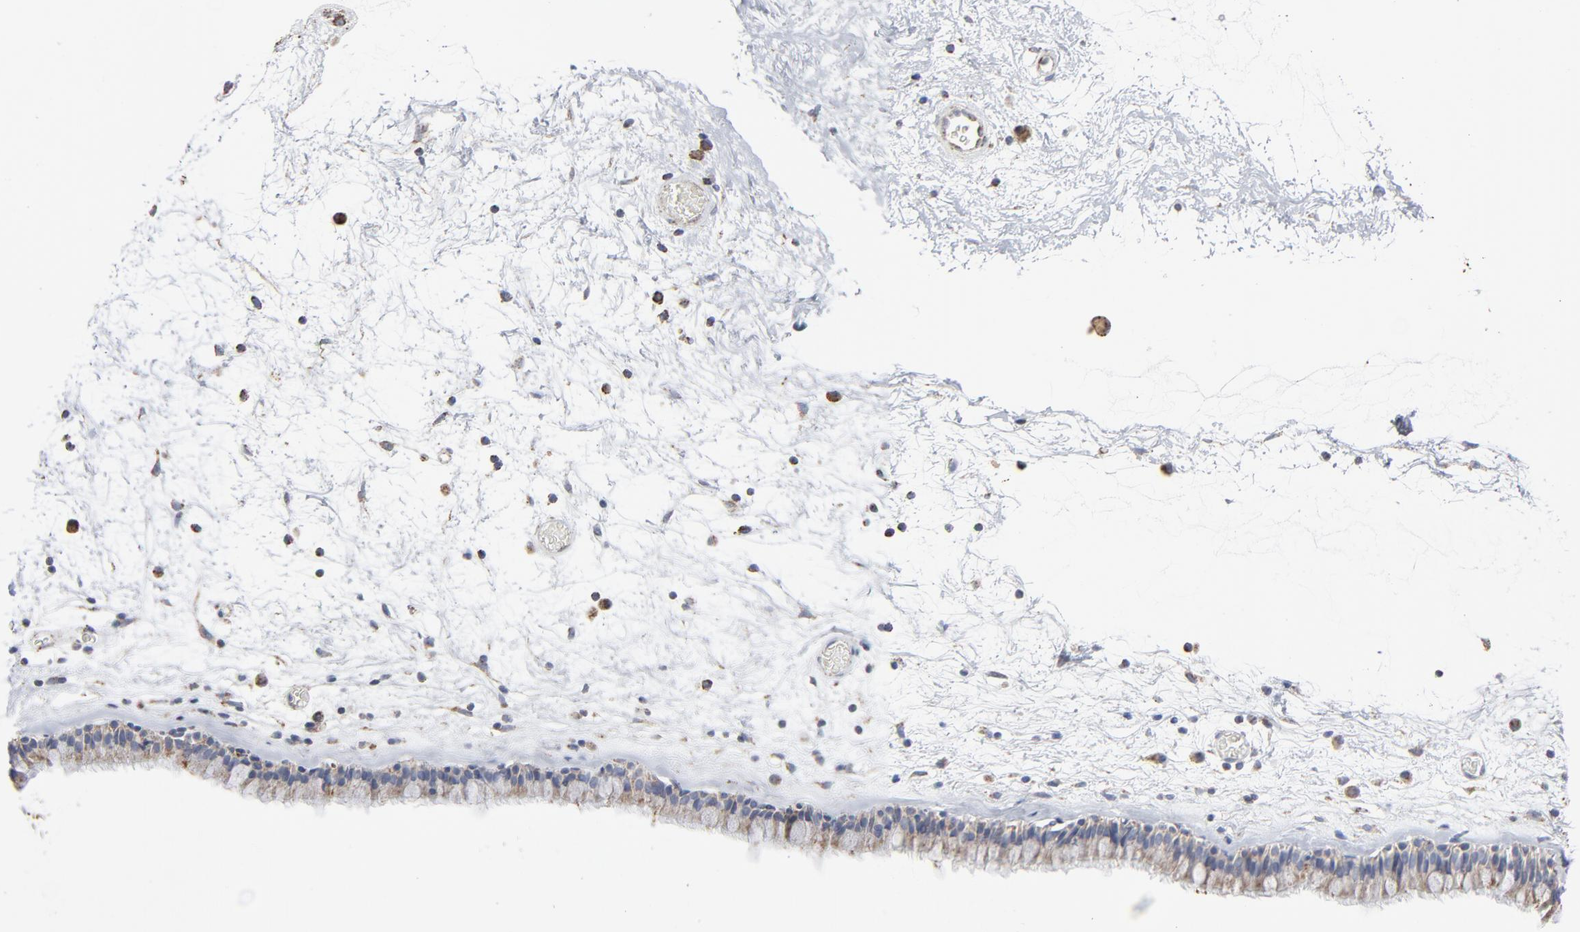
{"staining": {"intensity": "weak", "quantity": ">75%", "location": "cytoplasmic/membranous"}, "tissue": "nasopharynx", "cell_type": "Respiratory epithelial cells", "image_type": "normal", "snomed": [{"axis": "morphology", "description": "Normal tissue, NOS"}, {"axis": "morphology", "description": "Inflammation, NOS"}, {"axis": "topography", "description": "Nasopharynx"}], "caption": "Benign nasopharynx was stained to show a protein in brown. There is low levels of weak cytoplasmic/membranous expression in approximately >75% of respiratory epithelial cells. The staining was performed using DAB (3,3'-diaminobenzidine), with brown indicating positive protein expression. Nuclei are stained blue with hematoxylin.", "gene": "UQCRC1", "patient": {"sex": "male", "age": 48}}